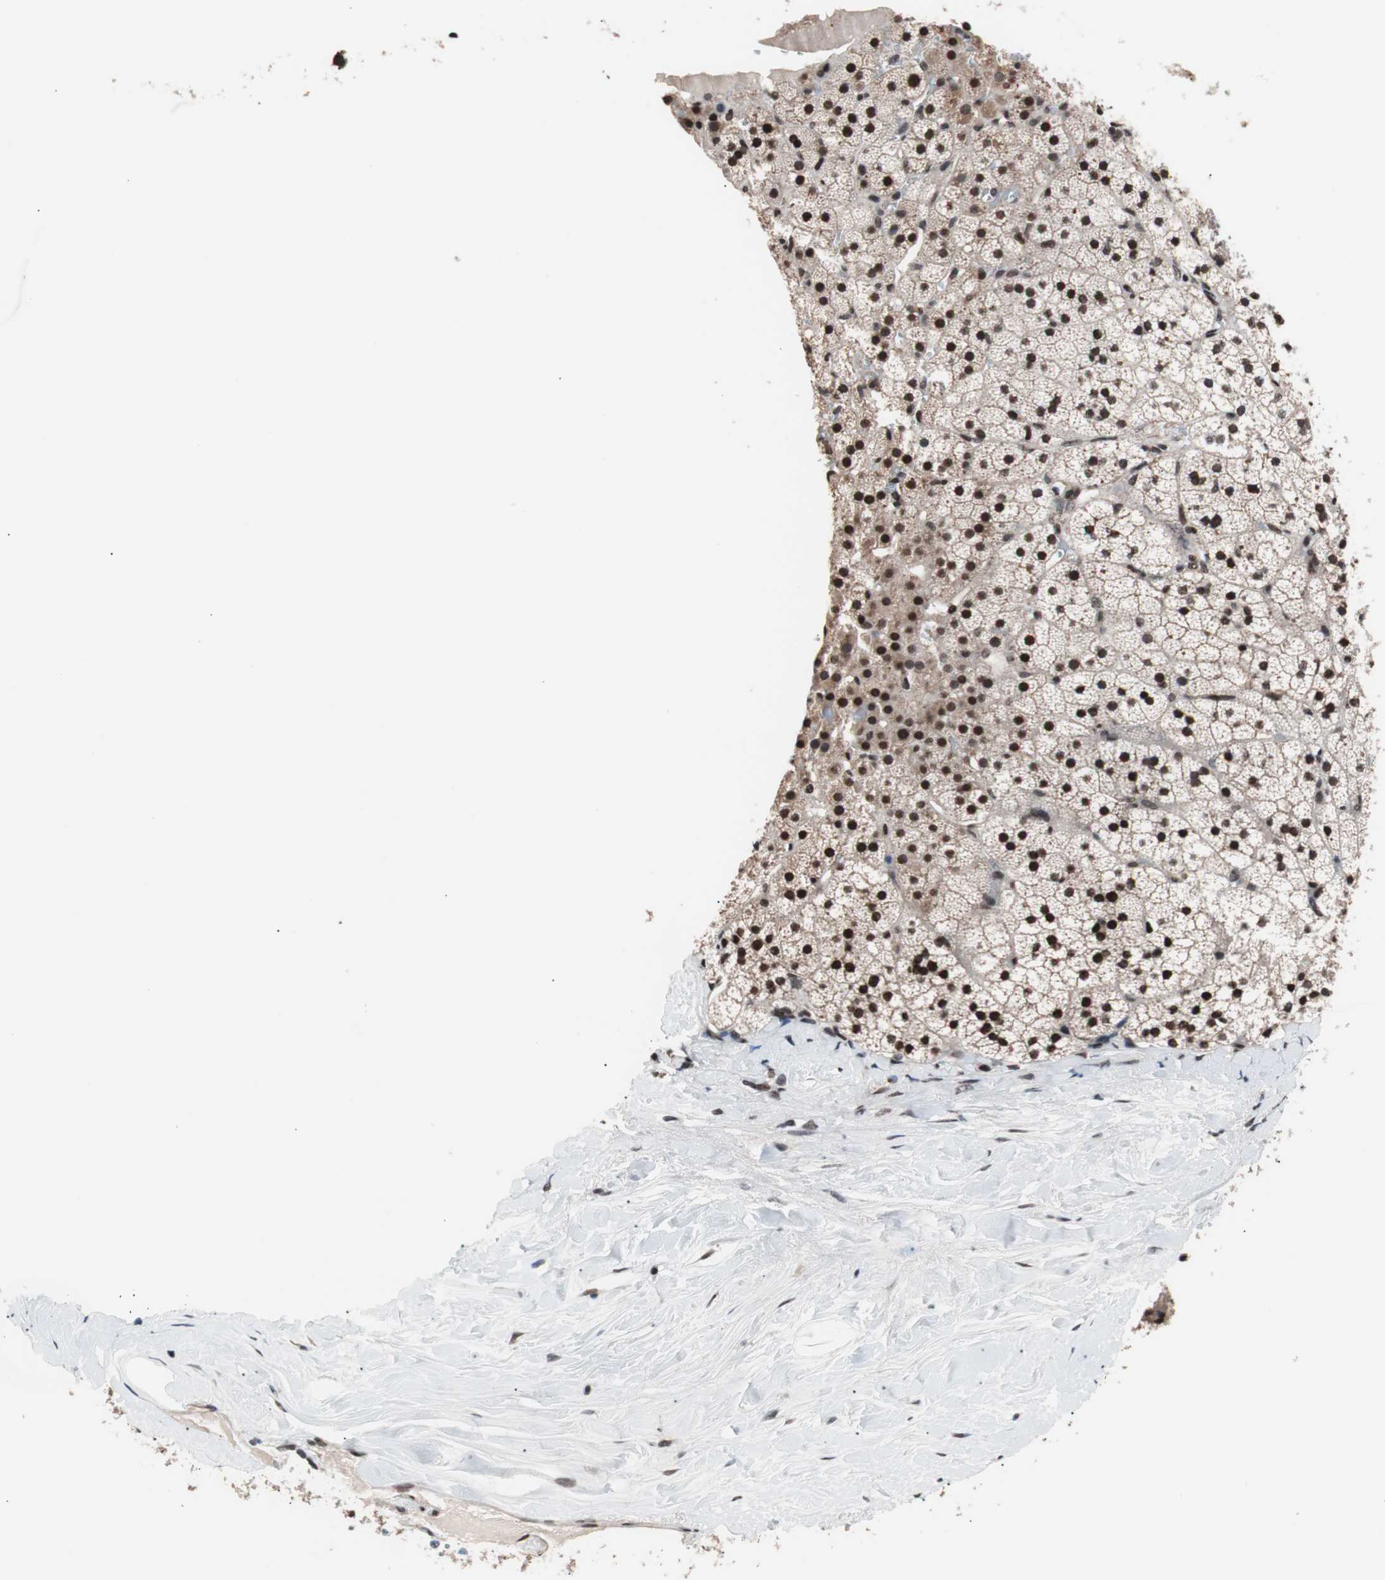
{"staining": {"intensity": "strong", "quantity": ">75%", "location": "cytoplasmic/membranous,nuclear"}, "tissue": "adrenal gland", "cell_type": "Glandular cells", "image_type": "normal", "snomed": [{"axis": "morphology", "description": "Normal tissue, NOS"}, {"axis": "topography", "description": "Adrenal gland"}], "caption": "Approximately >75% of glandular cells in unremarkable adrenal gland demonstrate strong cytoplasmic/membranous,nuclear protein expression as visualized by brown immunohistochemical staining.", "gene": "POGZ", "patient": {"sex": "male", "age": 35}}